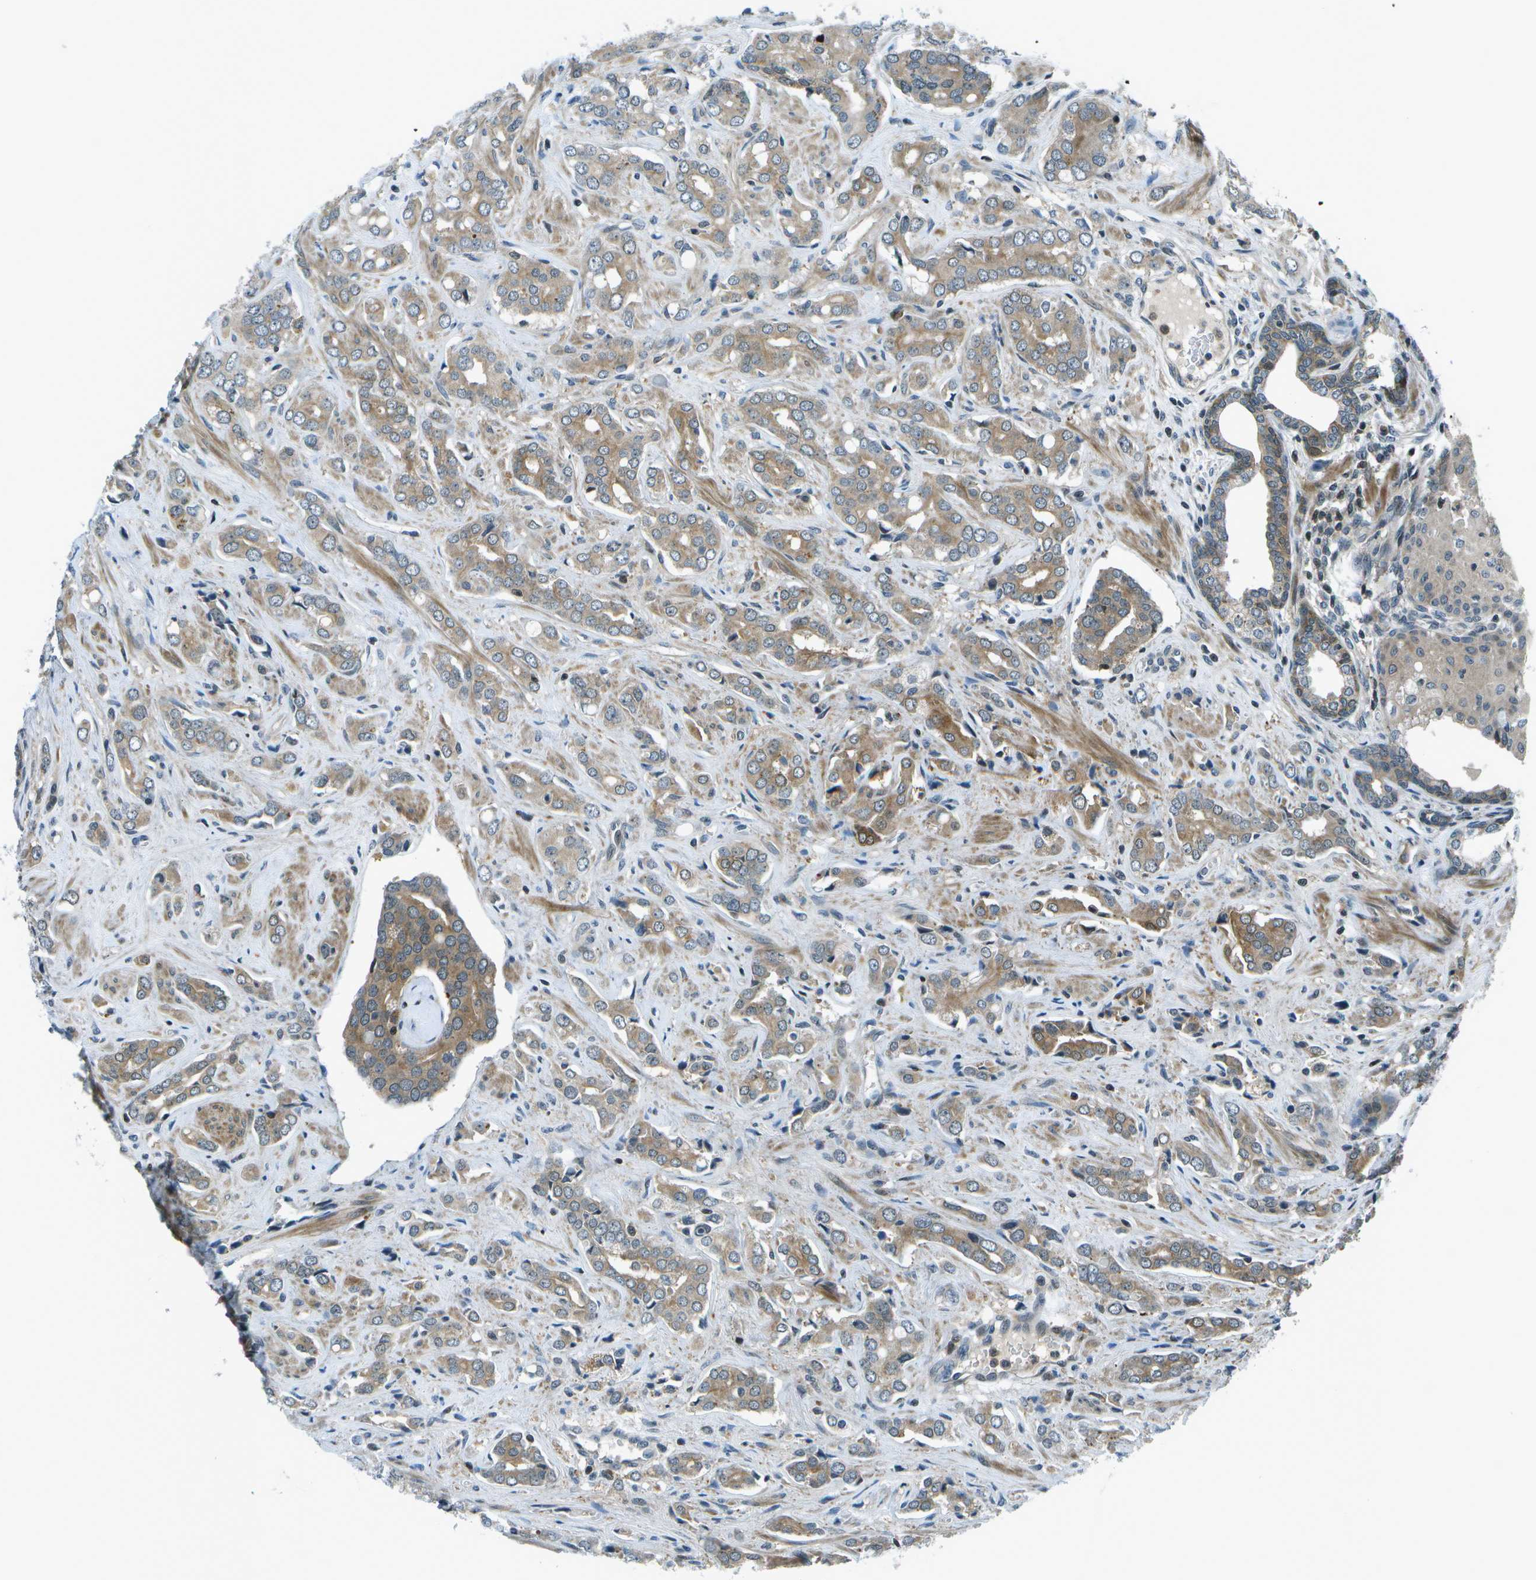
{"staining": {"intensity": "moderate", "quantity": ">75%", "location": "cytoplasmic/membranous"}, "tissue": "prostate cancer", "cell_type": "Tumor cells", "image_type": "cancer", "snomed": [{"axis": "morphology", "description": "Adenocarcinoma, High grade"}, {"axis": "topography", "description": "Prostate"}], "caption": "Immunohistochemistry (IHC) (DAB (3,3'-diaminobenzidine)) staining of human adenocarcinoma (high-grade) (prostate) shows moderate cytoplasmic/membranous protein staining in approximately >75% of tumor cells. The staining was performed using DAB (3,3'-diaminobenzidine), with brown indicating positive protein expression. Nuclei are stained blue with hematoxylin.", "gene": "TMEM19", "patient": {"sex": "male", "age": 52}}